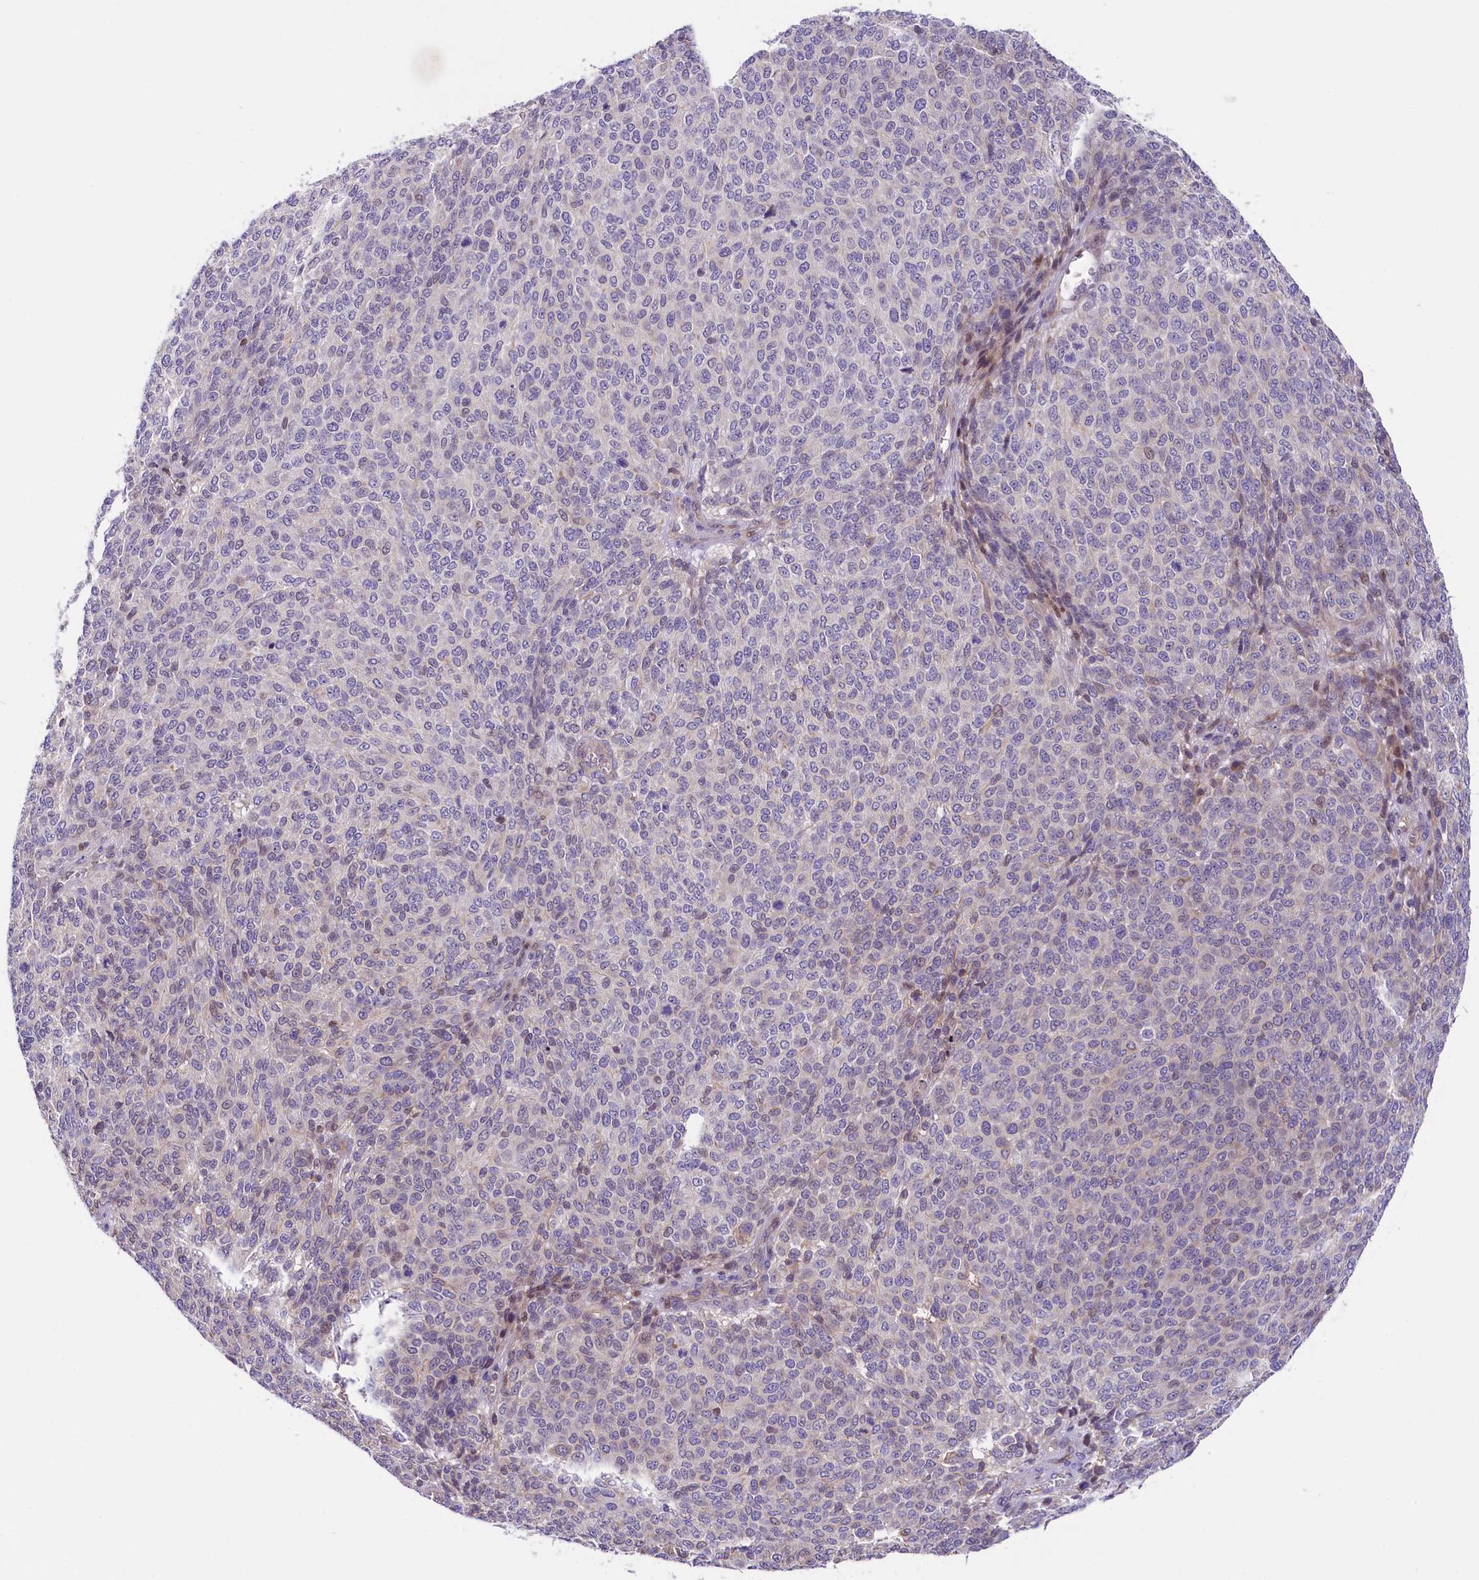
{"staining": {"intensity": "weak", "quantity": "<25%", "location": "cytoplasmic/membranous"}, "tissue": "melanoma", "cell_type": "Tumor cells", "image_type": "cancer", "snomed": [{"axis": "morphology", "description": "Malignant melanoma, NOS"}, {"axis": "topography", "description": "Skin"}], "caption": "Malignant melanoma was stained to show a protein in brown. There is no significant expression in tumor cells. (DAB immunohistochemistry (IHC), high magnification).", "gene": "CCDC32", "patient": {"sex": "male", "age": 49}}